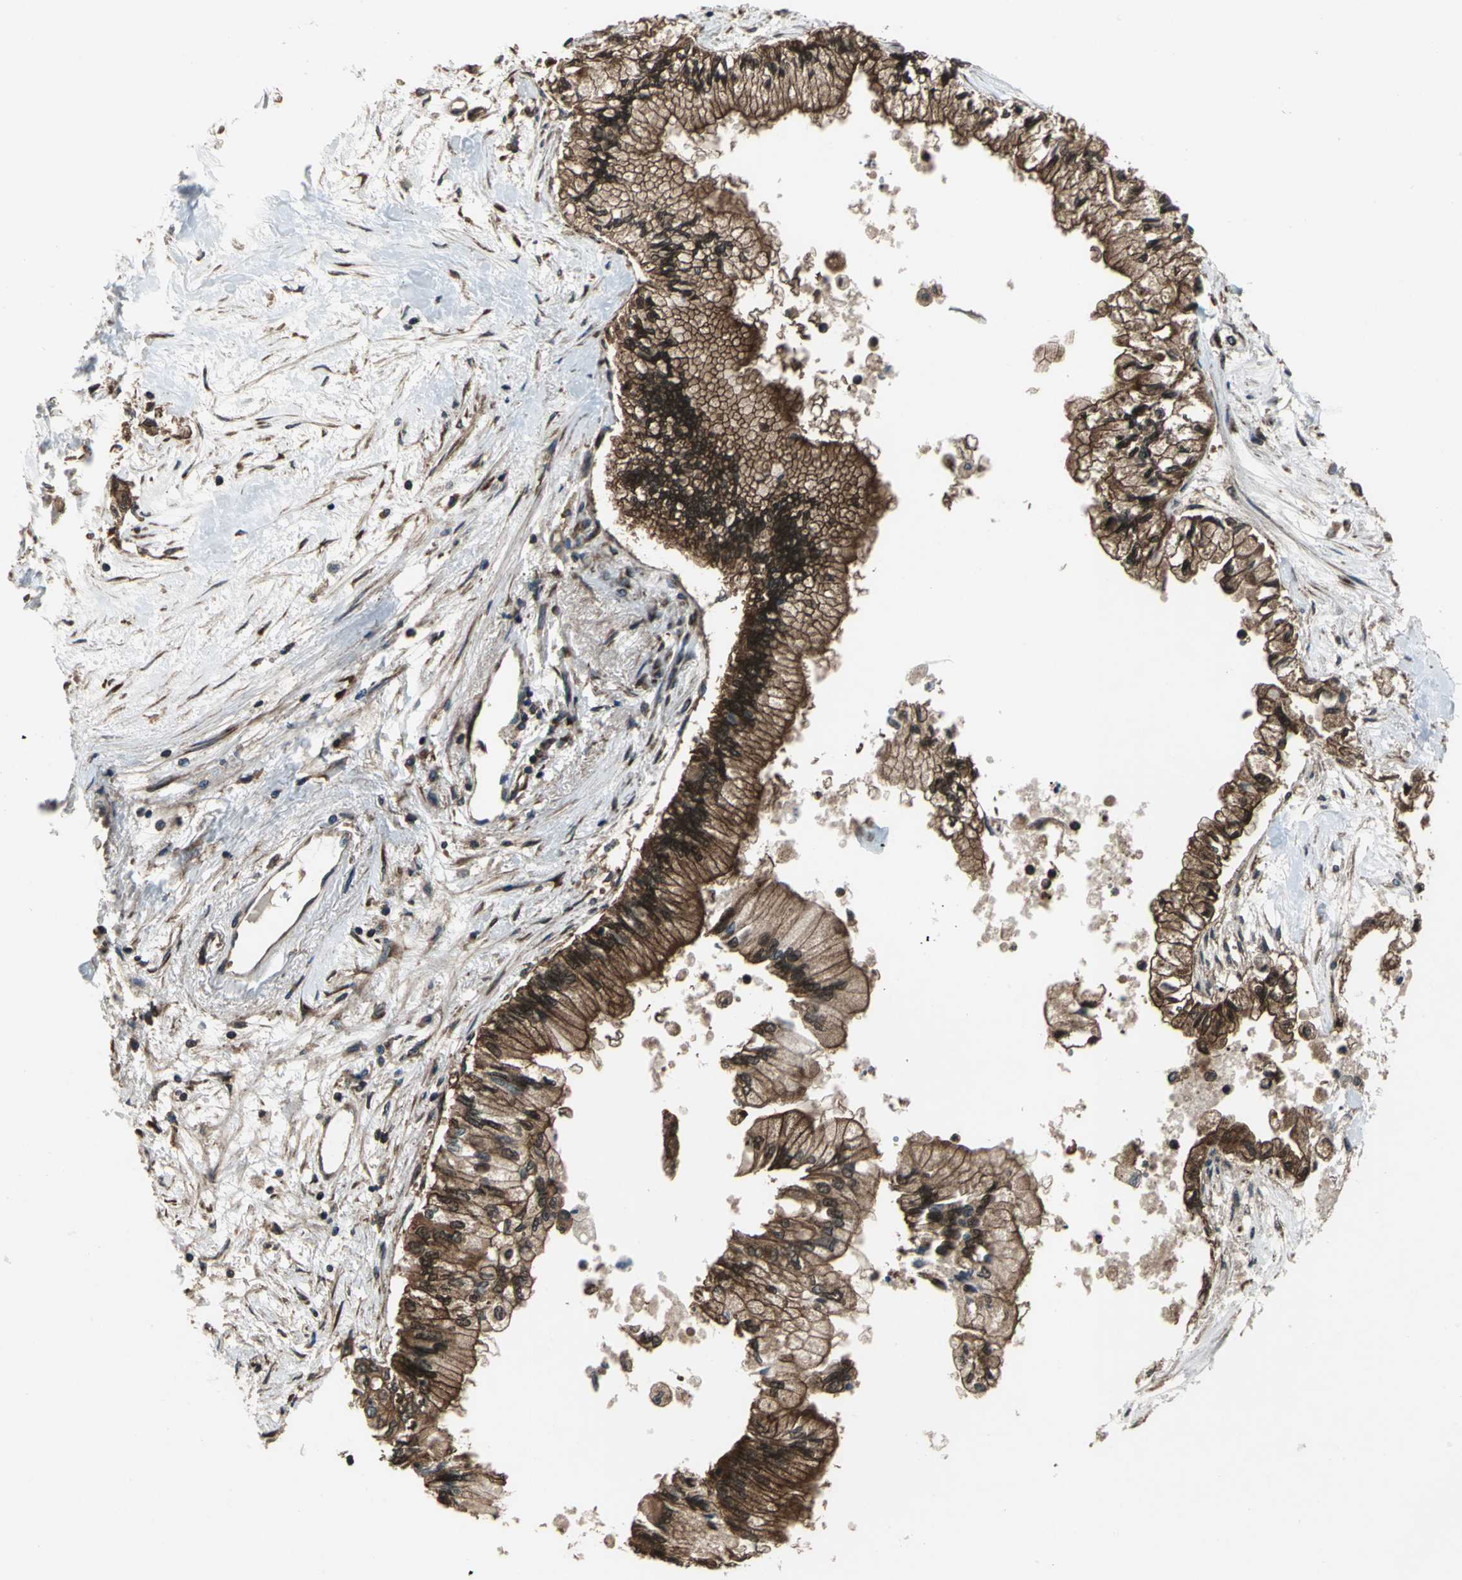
{"staining": {"intensity": "strong", "quantity": ">75%", "location": "cytoplasmic/membranous,nuclear"}, "tissue": "pancreatic cancer", "cell_type": "Tumor cells", "image_type": "cancer", "snomed": [{"axis": "morphology", "description": "Adenocarcinoma, NOS"}, {"axis": "topography", "description": "Pancreas"}], "caption": "The immunohistochemical stain labels strong cytoplasmic/membranous and nuclear staining in tumor cells of pancreatic adenocarcinoma tissue.", "gene": "CAPN1", "patient": {"sex": "male", "age": 79}}